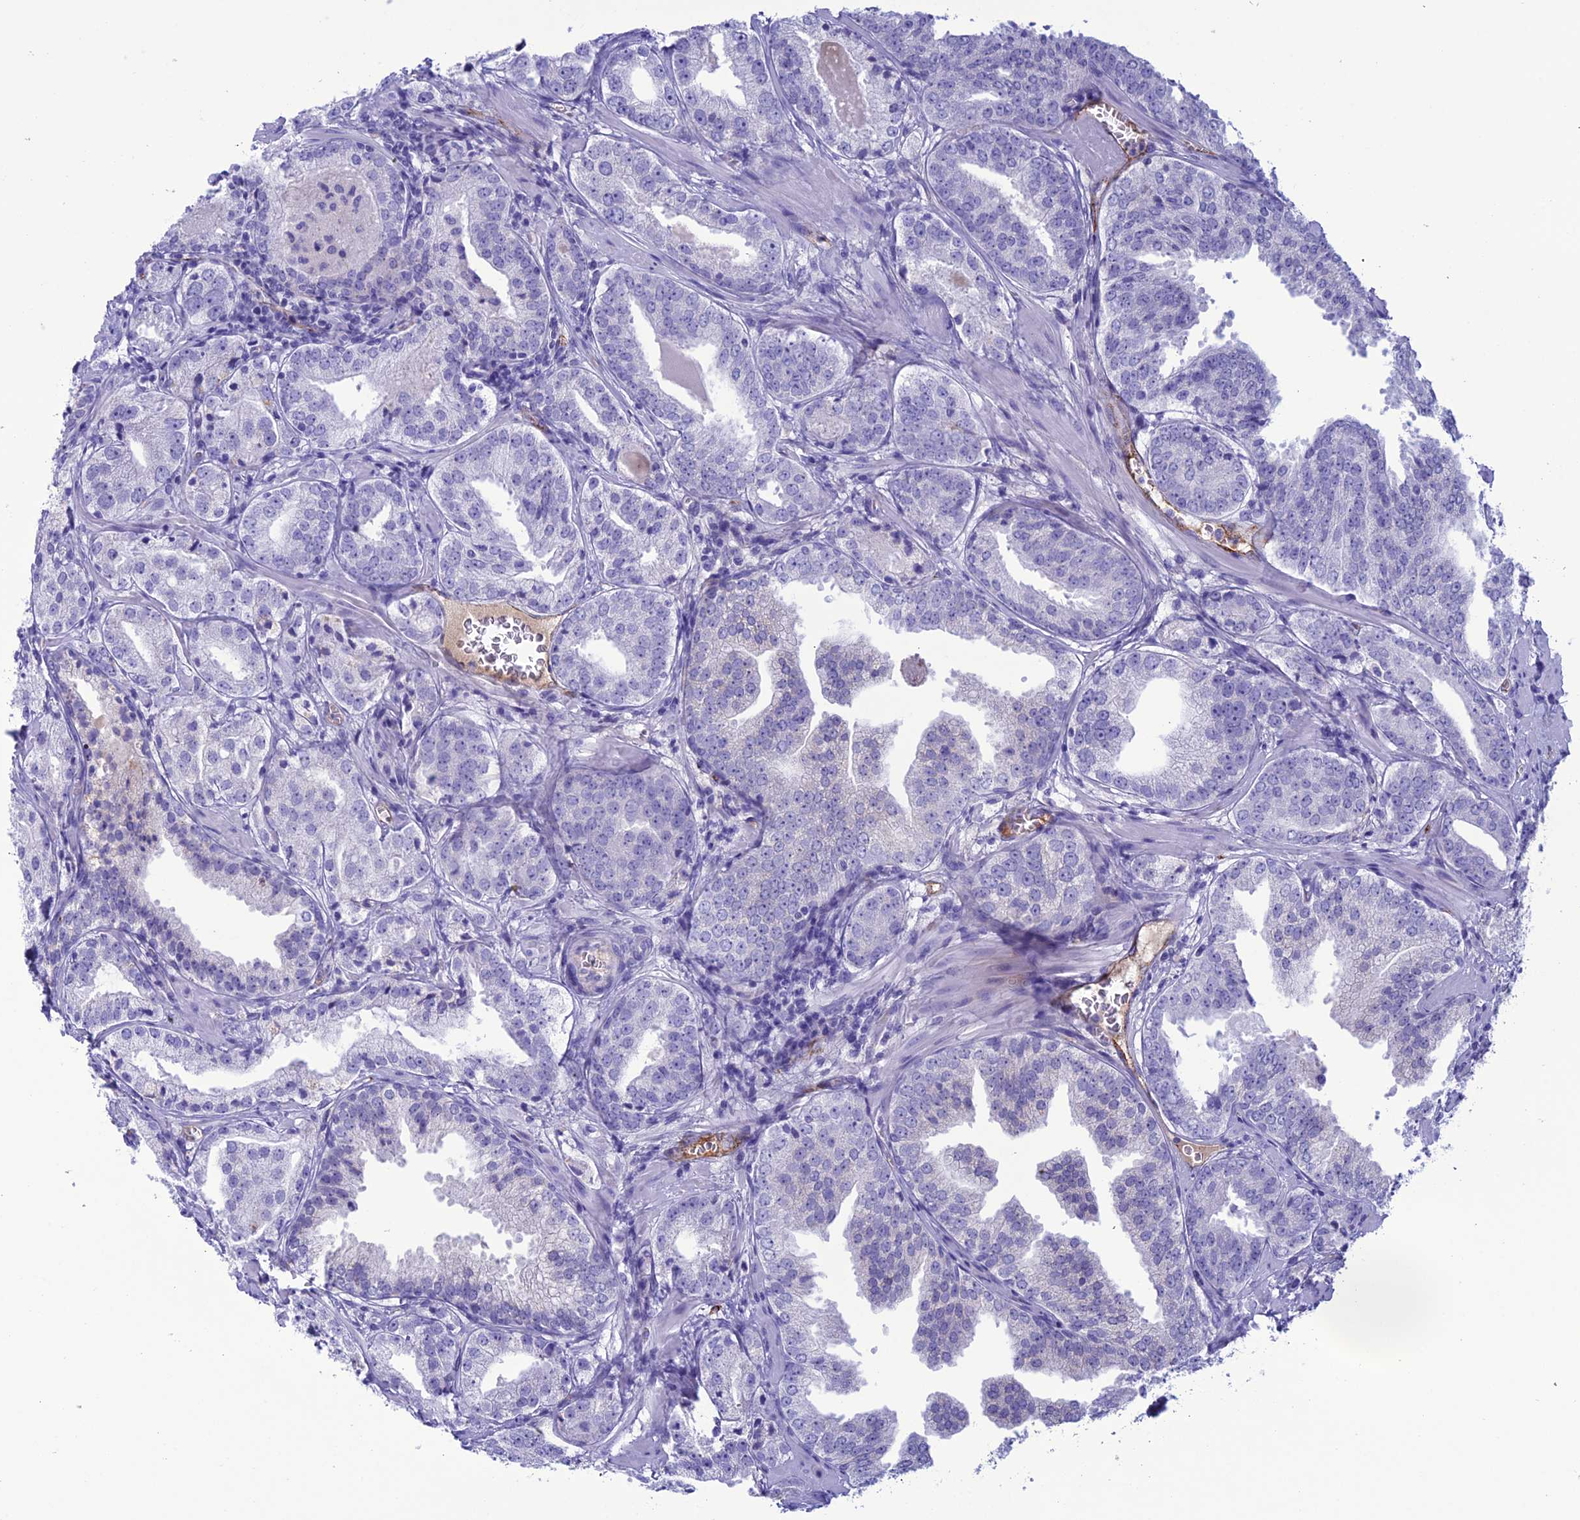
{"staining": {"intensity": "negative", "quantity": "none", "location": "none"}, "tissue": "prostate cancer", "cell_type": "Tumor cells", "image_type": "cancer", "snomed": [{"axis": "morphology", "description": "Adenocarcinoma, Low grade"}, {"axis": "topography", "description": "Prostate"}], "caption": "High power microscopy micrograph of an immunohistochemistry (IHC) photomicrograph of prostate adenocarcinoma (low-grade), revealing no significant positivity in tumor cells. (DAB (3,3'-diaminobenzidine) immunohistochemistry, high magnification).", "gene": "CDC42EP5", "patient": {"sex": "male", "age": 60}}